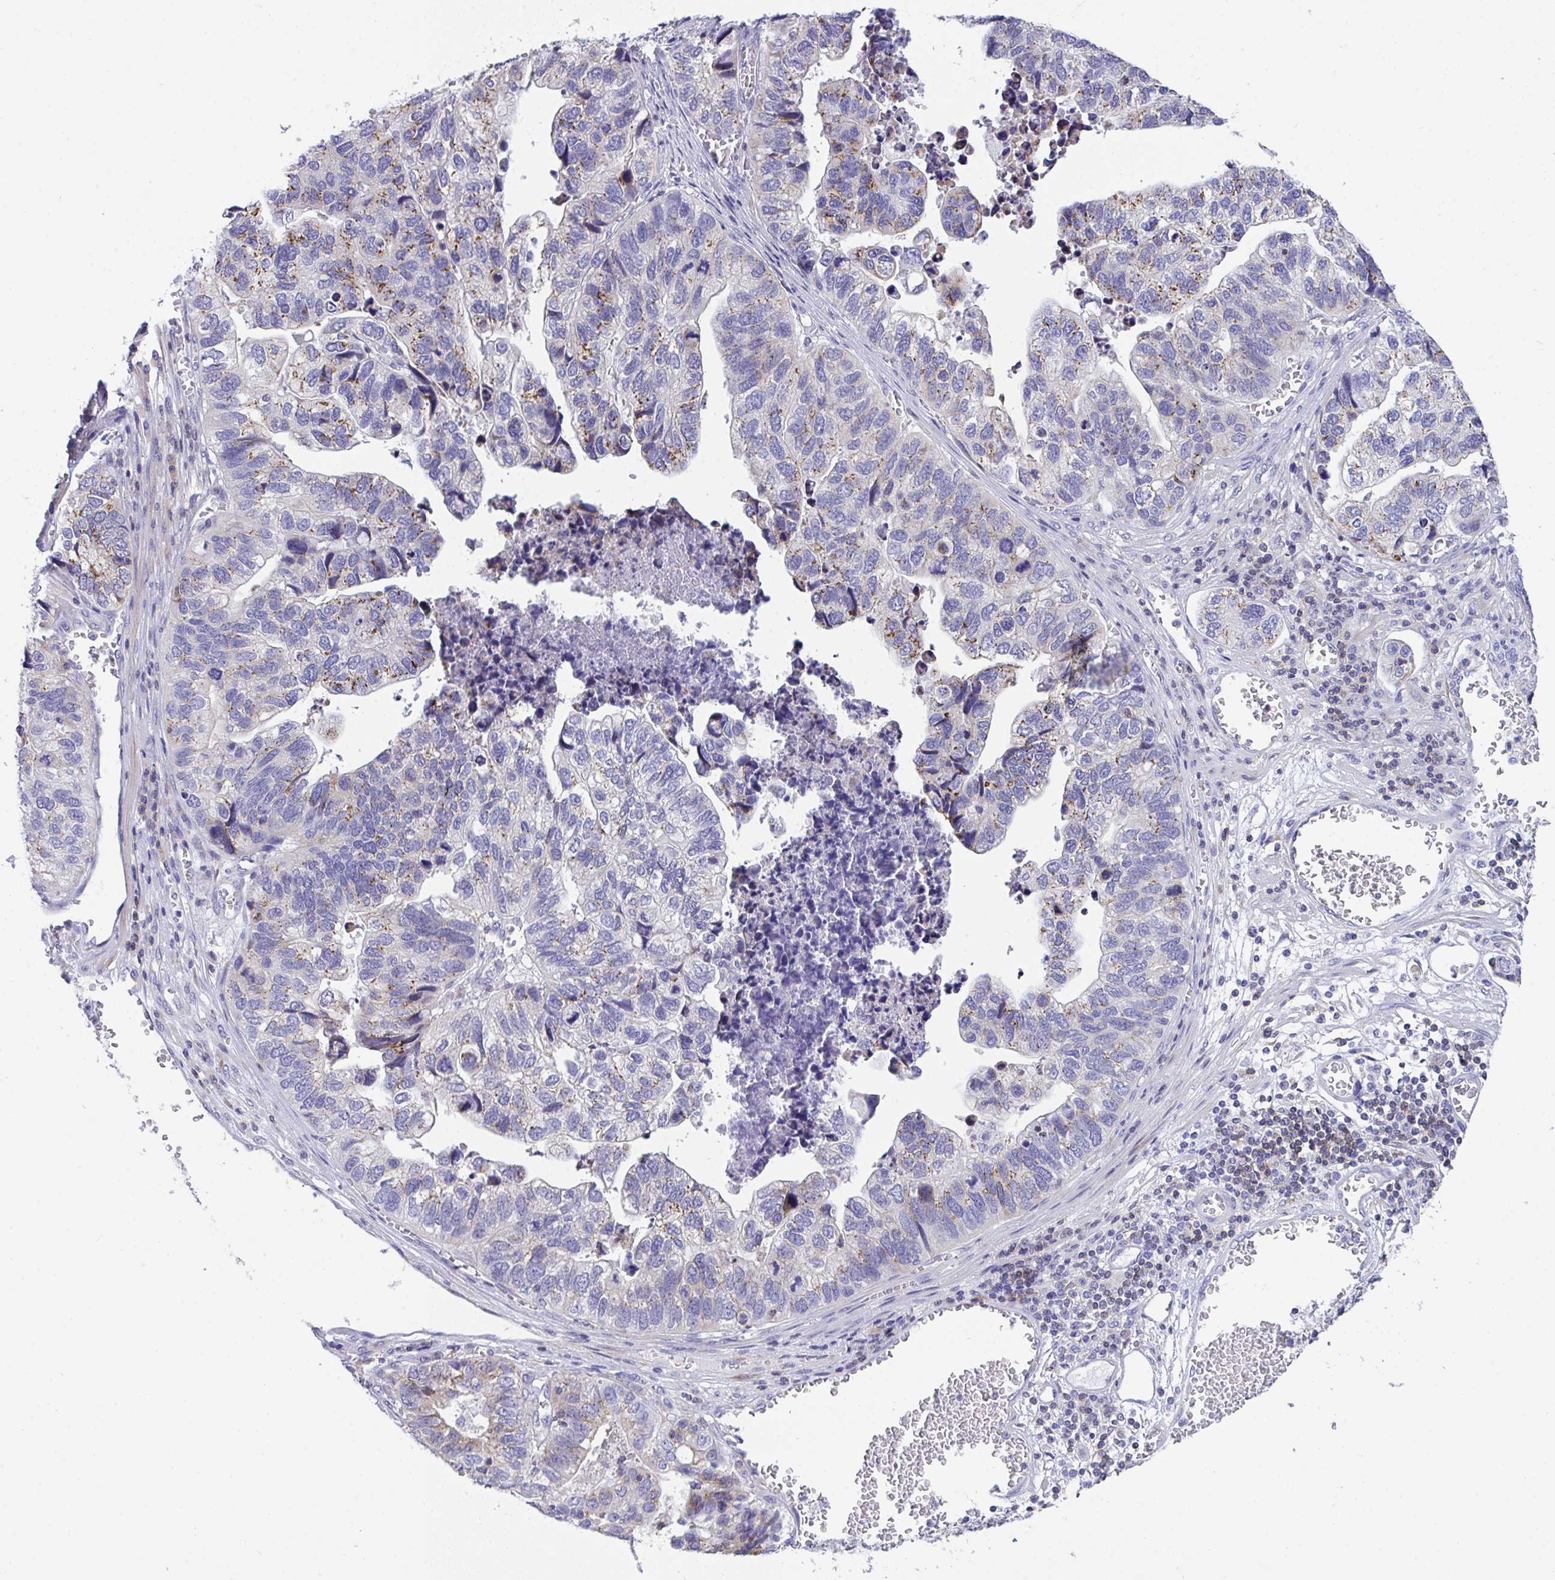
{"staining": {"intensity": "strong", "quantity": "25%-75%", "location": "cytoplasmic/membranous"}, "tissue": "stomach cancer", "cell_type": "Tumor cells", "image_type": "cancer", "snomed": [{"axis": "morphology", "description": "Adenocarcinoma, NOS"}, {"axis": "topography", "description": "Stomach, upper"}], "caption": "Immunohistochemical staining of stomach cancer (adenocarcinoma) displays high levels of strong cytoplasmic/membranous expression in about 25%-75% of tumor cells. The staining was performed using DAB (3,3'-diaminobenzidine), with brown indicating positive protein expression. Nuclei are stained blue with hematoxylin.", "gene": "MIA3", "patient": {"sex": "female", "age": 67}}